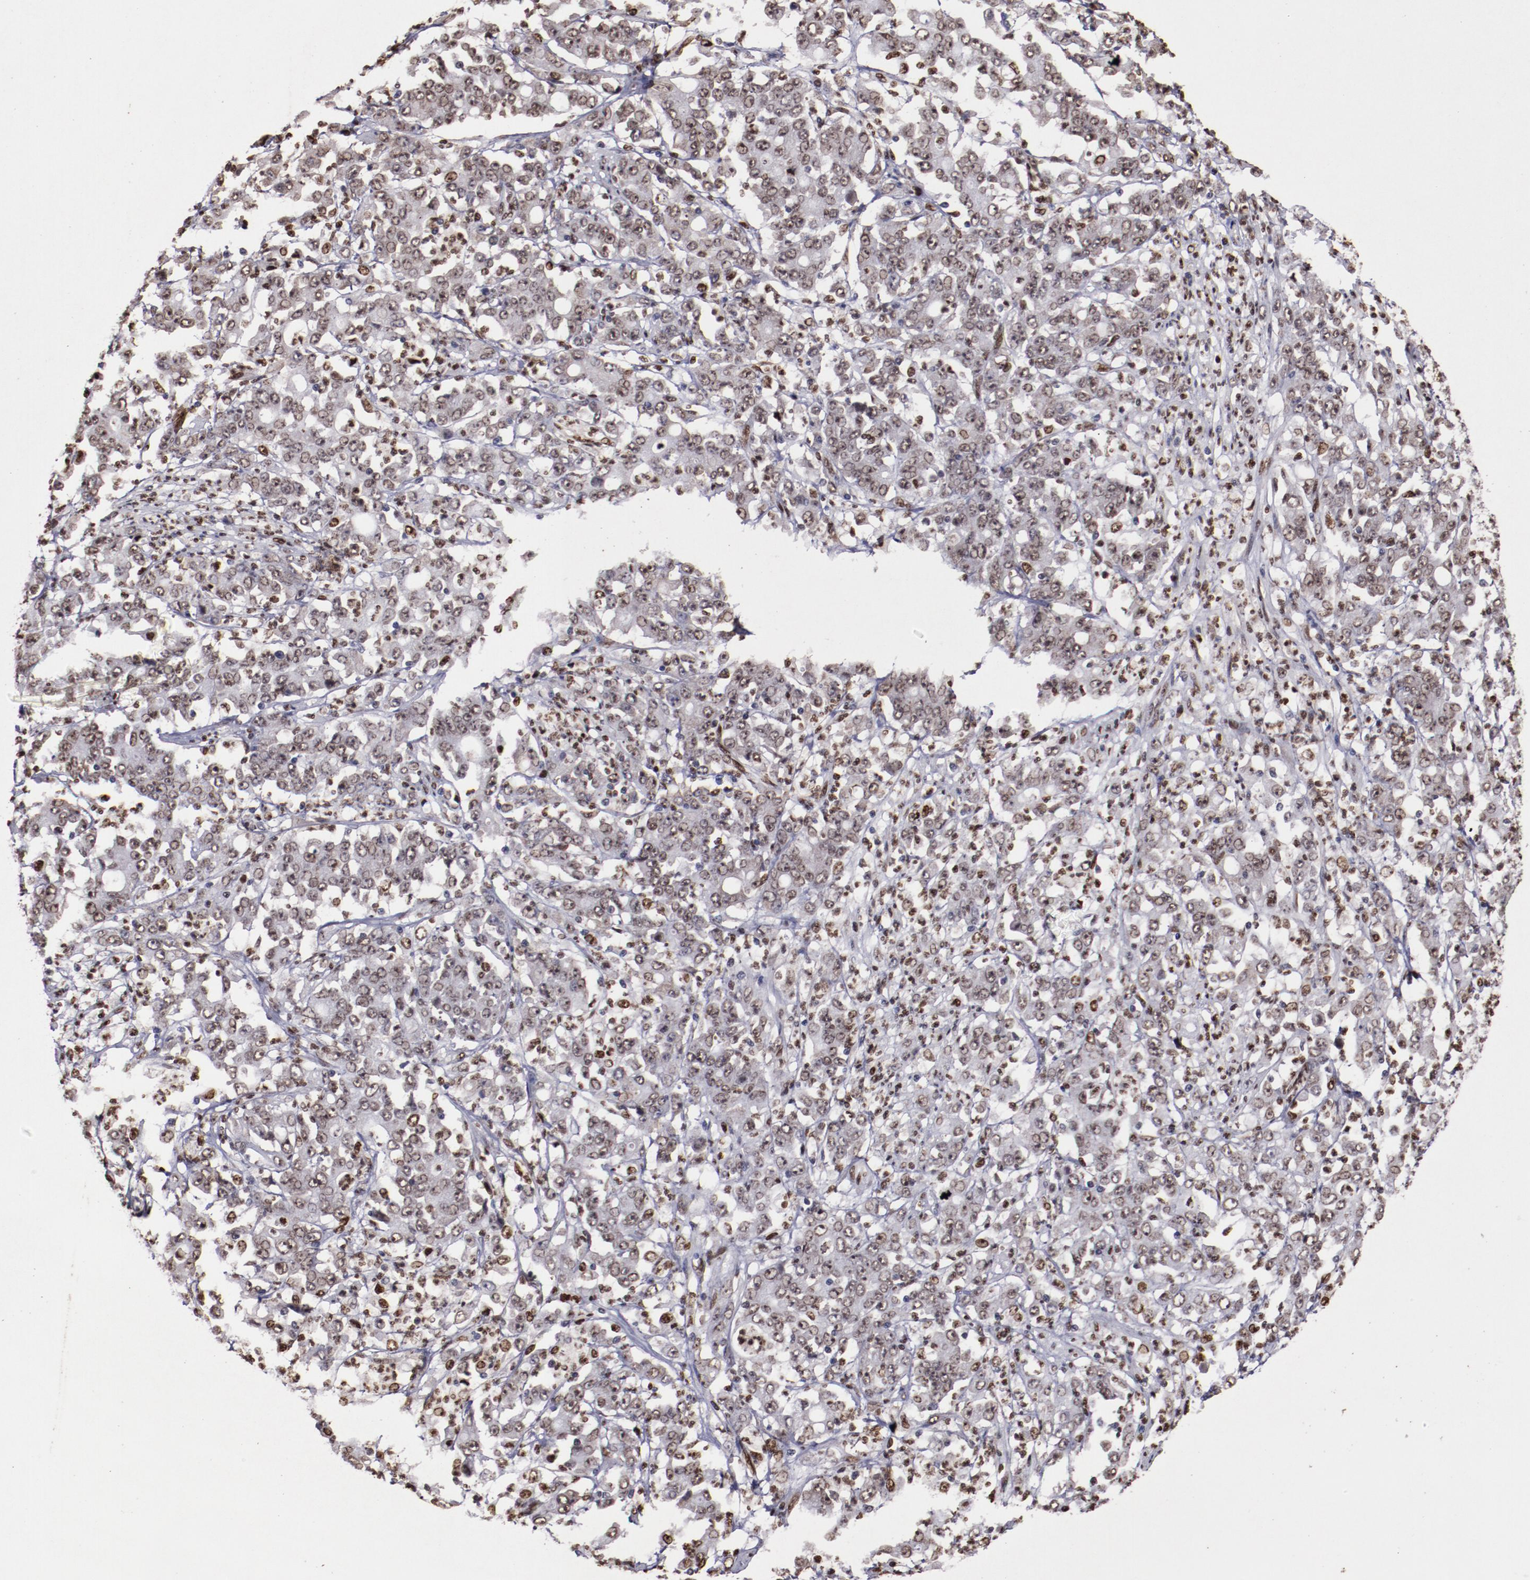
{"staining": {"intensity": "weak", "quantity": ">75%", "location": "nuclear"}, "tissue": "stomach cancer", "cell_type": "Tumor cells", "image_type": "cancer", "snomed": [{"axis": "morphology", "description": "Adenocarcinoma, NOS"}, {"axis": "topography", "description": "Stomach, lower"}], "caption": "This image exhibits stomach cancer (adenocarcinoma) stained with IHC to label a protein in brown. The nuclear of tumor cells show weak positivity for the protein. Nuclei are counter-stained blue.", "gene": "APEX1", "patient": {"sex": "female", "age": 71}}